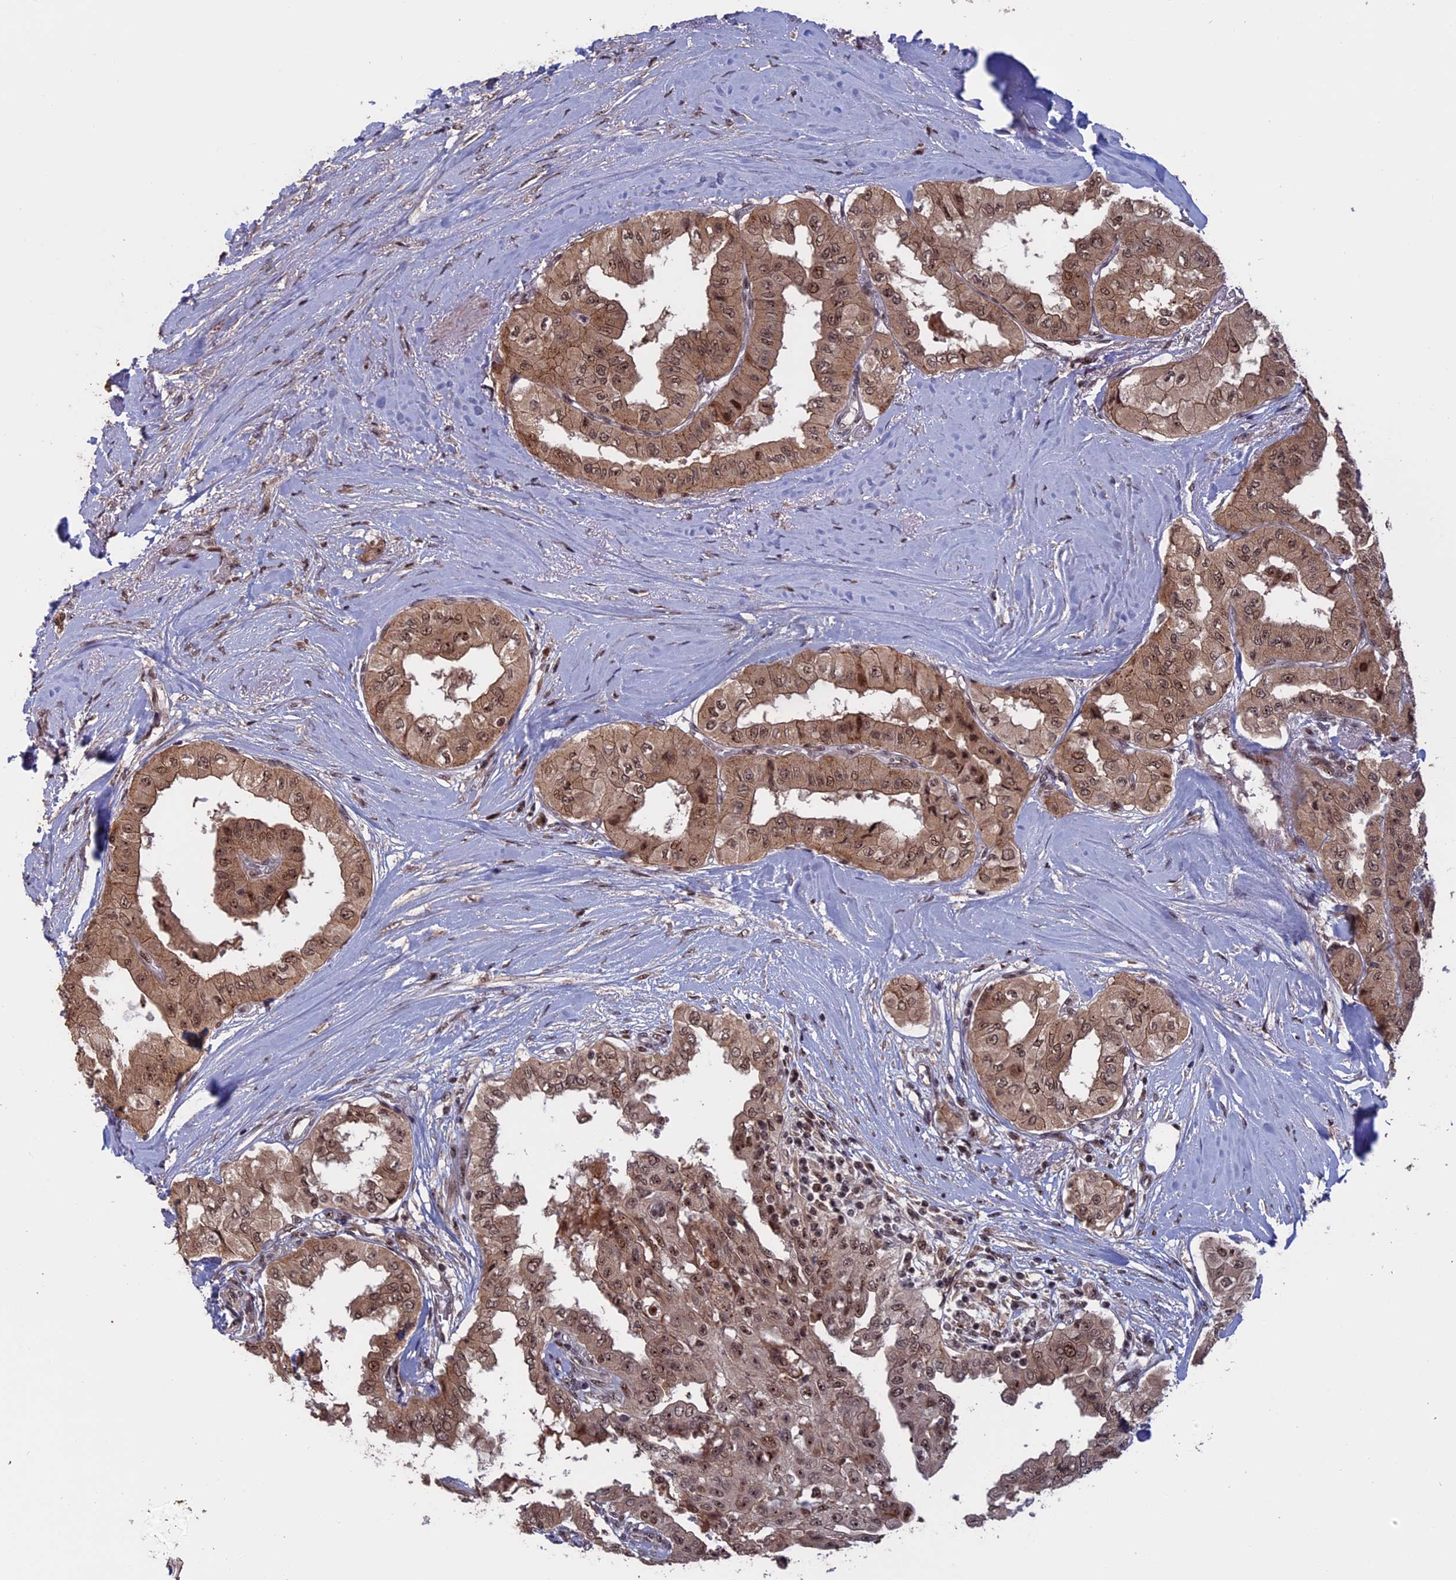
{"staining": {"intensity": "moderate", "quantity": ">75%", "location": "cytoplasmic/membranous,nuclear"}, "tissue": "thyroid cancer", "cell_type": "Tumor cells", "image_type": "cancer", "snomed": [{"axis": "morphology", "description": "Papillary adenocarcinoma, NOS"}, {"axis": "topography", "description": "Thyroid gland"}], "caption": "Protein staining of thyroid papillary adenocarcinoma tissue reveals moderate cytoplasmic/membranous and nuclear staining in approximately >75% of tumor cells.", "gene": "CACTIN", "patient": {"sex": "female", "age": 59}}